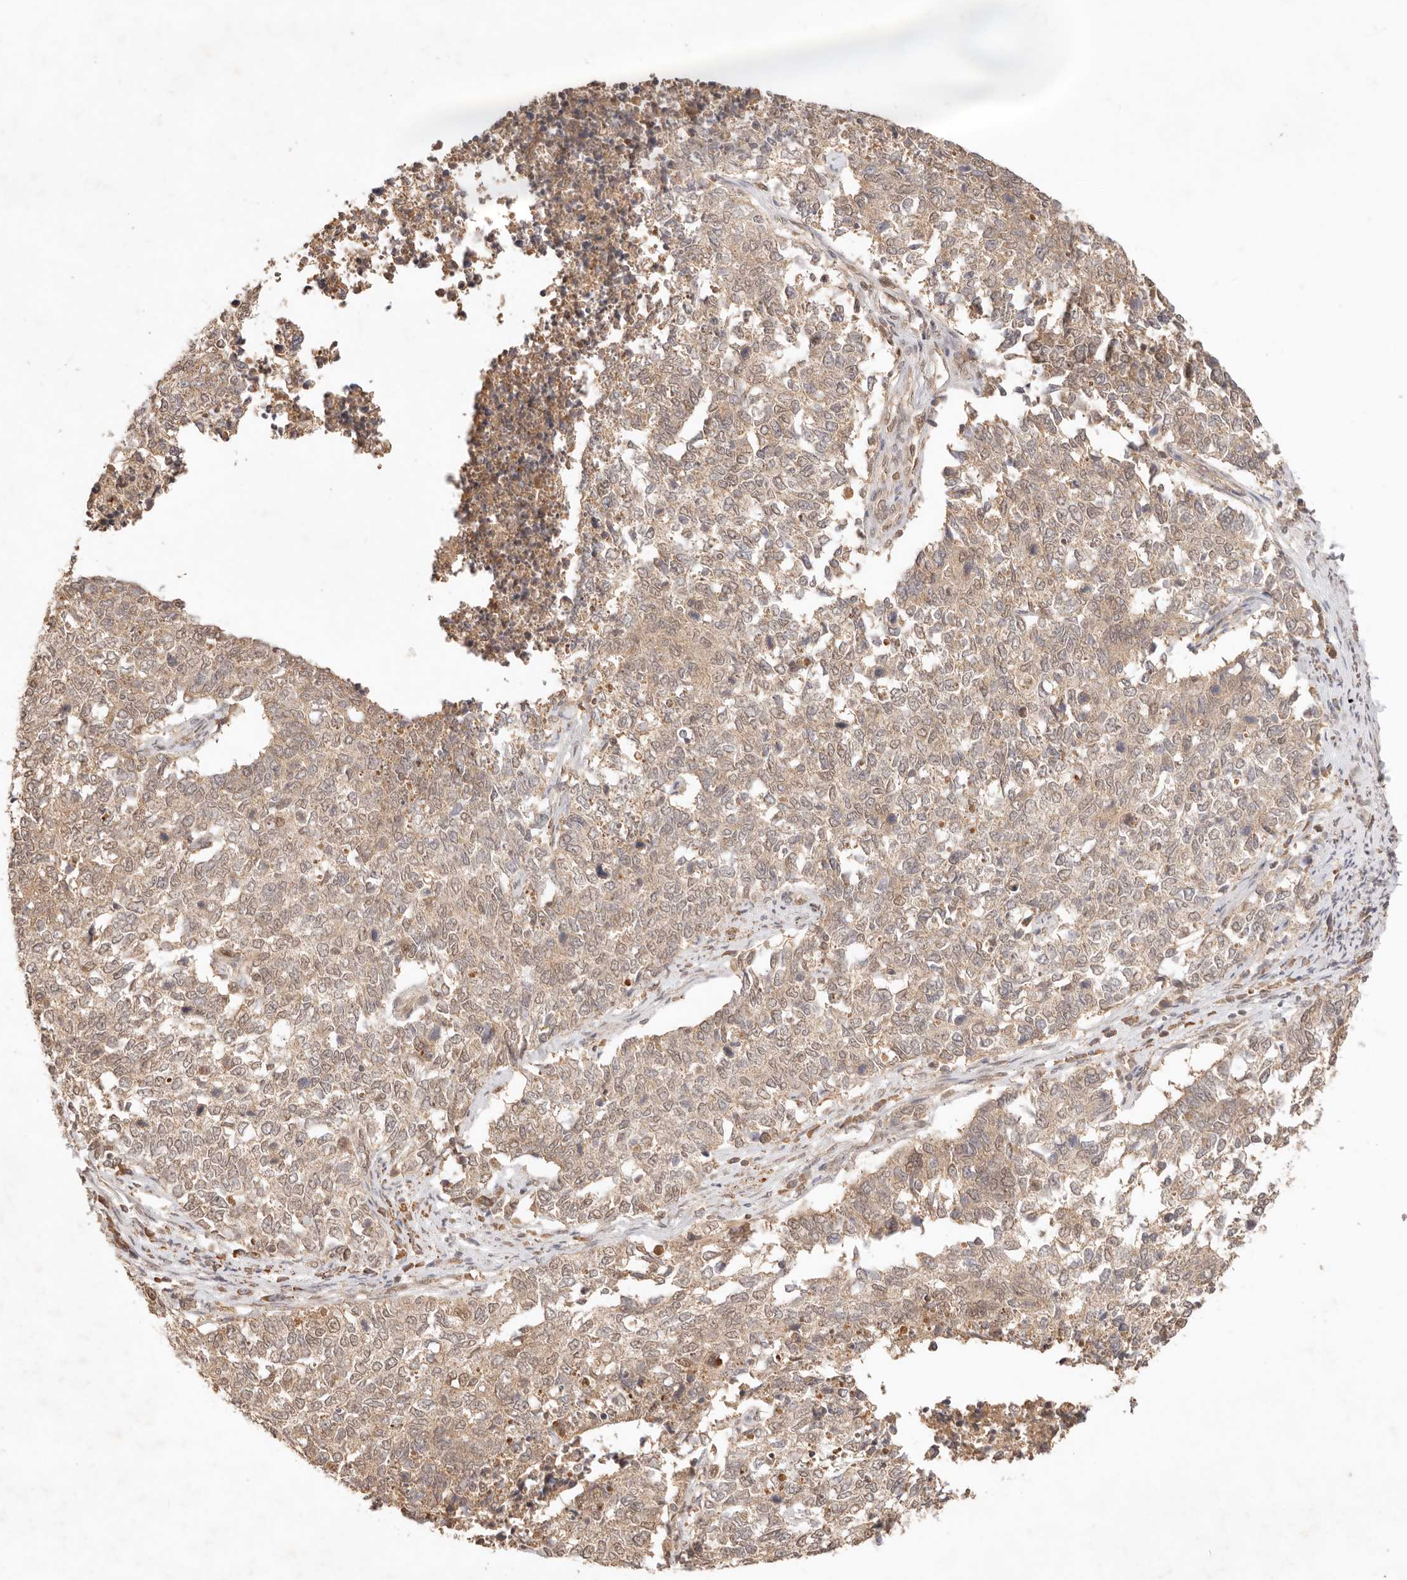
{"staining": {"intensity": "weak", "quantity": ">75%", "location": "cytoplasmic/membranous,nuclear"}, "tissue": "cervical cancer", "cell_type": "Tumor cells", "image_type": "cancer", "snomed": [{"axis": "morphology", "description": "Squamous cell carcinoma, NOS"}, {"axis": "topography", "description": "Cervix"}], "caption": "This histopathology image demonstrates cervical cancer (squamous cell carcinoma) stained with immunohistochemistry (IHC) to label a protein in brown. The cytoplasmic/membranous and nuclear of tumor cells show weak positivity for the protein. Nuclei are counter-stained blue.", "gene": "TRIM11", "patient": {"sex": "female", "age": 63}}